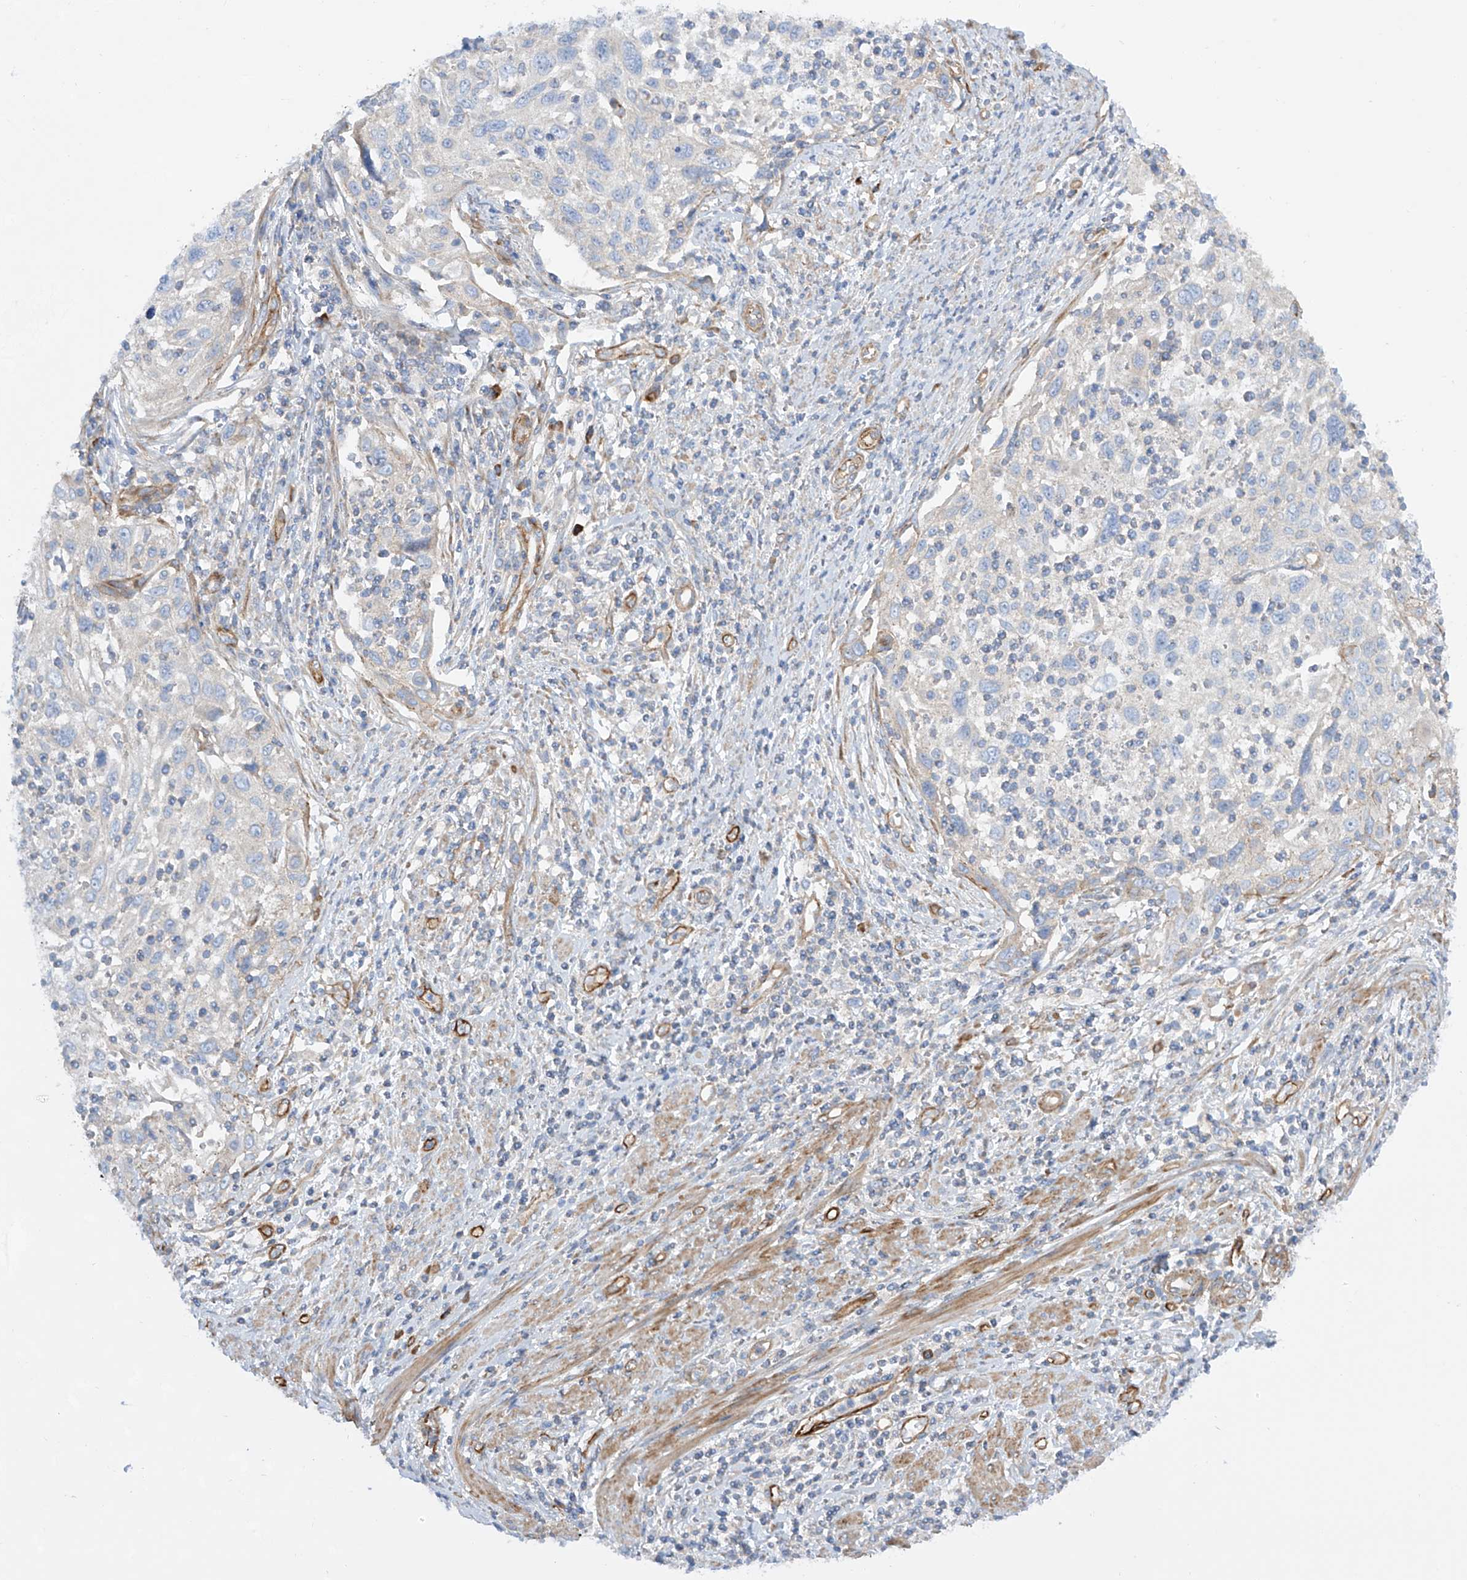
{"staining": {"intensity": "negative", "quantity": "none", "location": "none"}, "tissue": "cervical cancer", "cell_type": "Tumor cells", "image_type": "cancer", "snomed": [{"axis": "morphology", "description": "Squamous cell carcinoma, NOS"}, {"axis": "topography", "description": "Cervix"}], "caption": "This micrograph is of cervical cancer (squamous cell carcinoma) stained with IHC to label a protein in brown with the nuclei are counter-stained blue. There is no positivity in tumor cells.", "gene": "LCA5", "patient": {"sex": "female", "age": 70}}